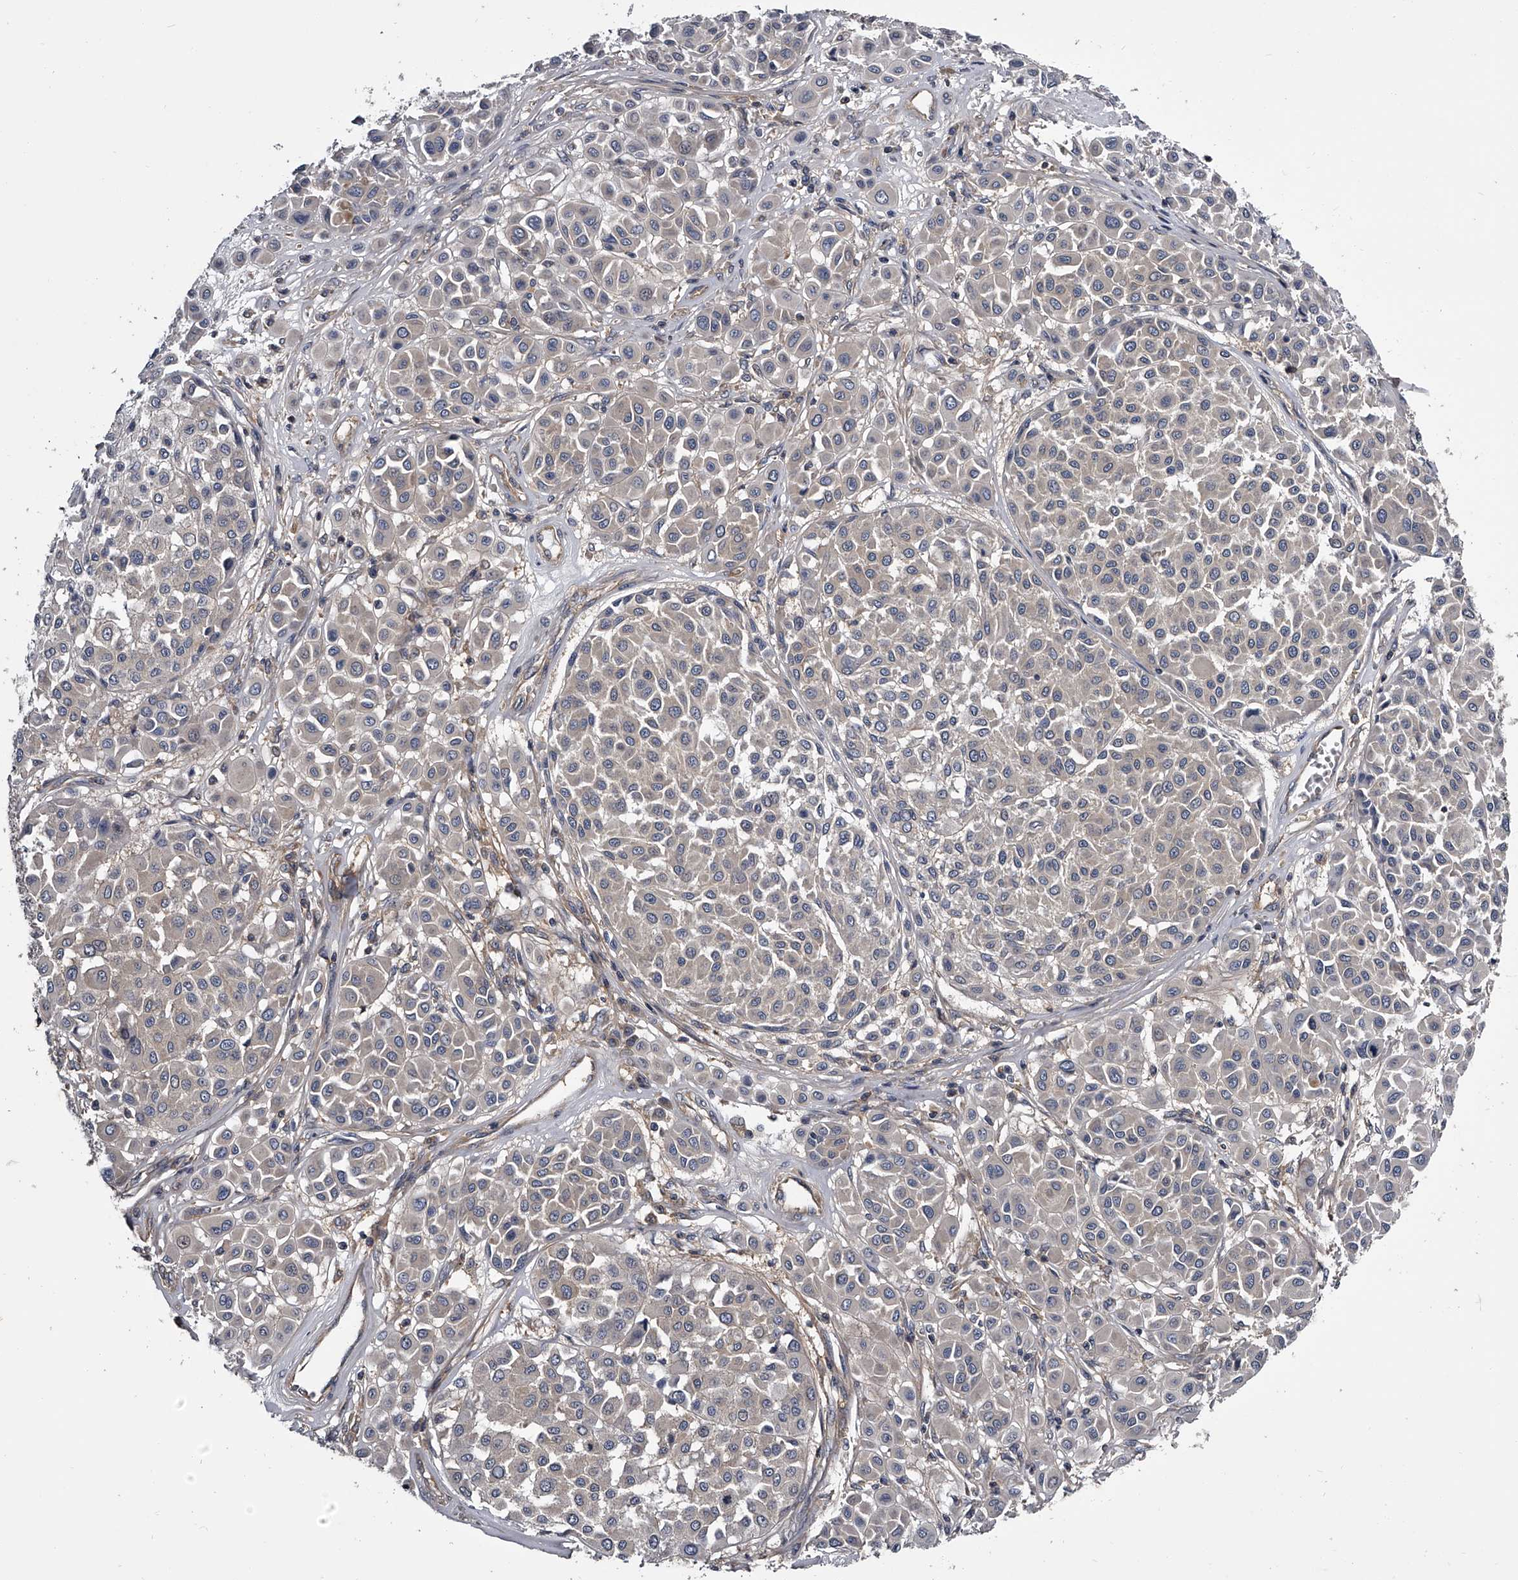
{"staining": {"intensity": "negative", "quantity": "none", "location": "none"}, "tissue": "melanoma", "cell_type": "Tumor cells", "image_type": "cancer", "snomed": [{"axis": "morphology", "description": "Malignant melanoma, Metastatic site"}, {"axis": "topography", "description": "Soft tissue"}], "caption": "The IHC image has no significant positivity in tumor cells of malignant melanoma (metastatic site) tissue.", "gene": "GAPVD1", "patient": {"sex": "male", "age": 41}}